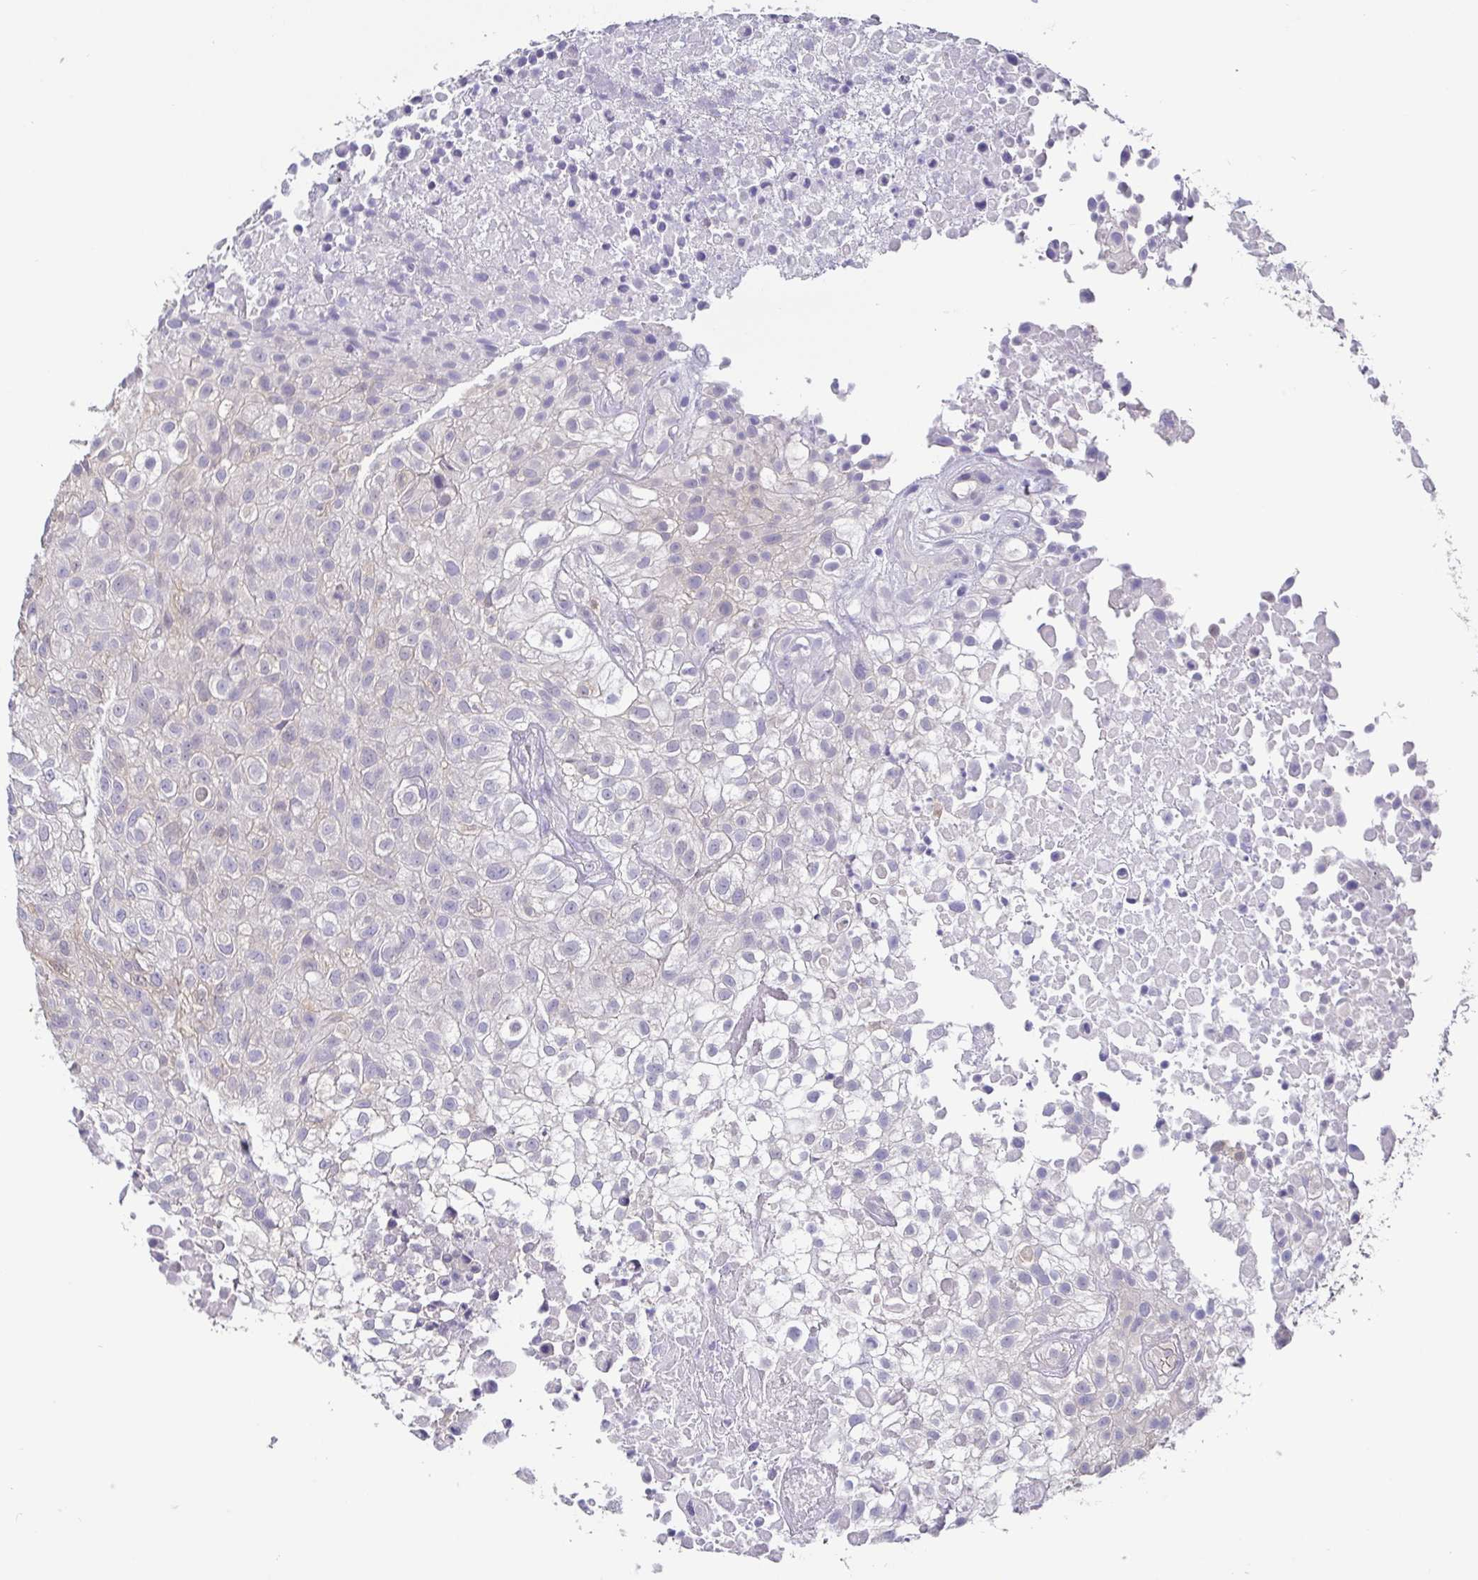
{"staining": {"intensity": "negative", "quantity": "none", "location": "none"}, "tissue": "urothelial cancer", "cell_type": "Tumor cells", "image_type": "cancer", "snomed": [{"axis": "morphology", "description": "Urothelial carcinoma, High grade"}, {"axis": "topography", "description": "Urinary bladder"}], "caption": "Tumor cells are negative for brown protein staining in high-grade urothelial carcinoma.", "gene": "IDH1", "patient": {"sex": "male", "age": 56}}